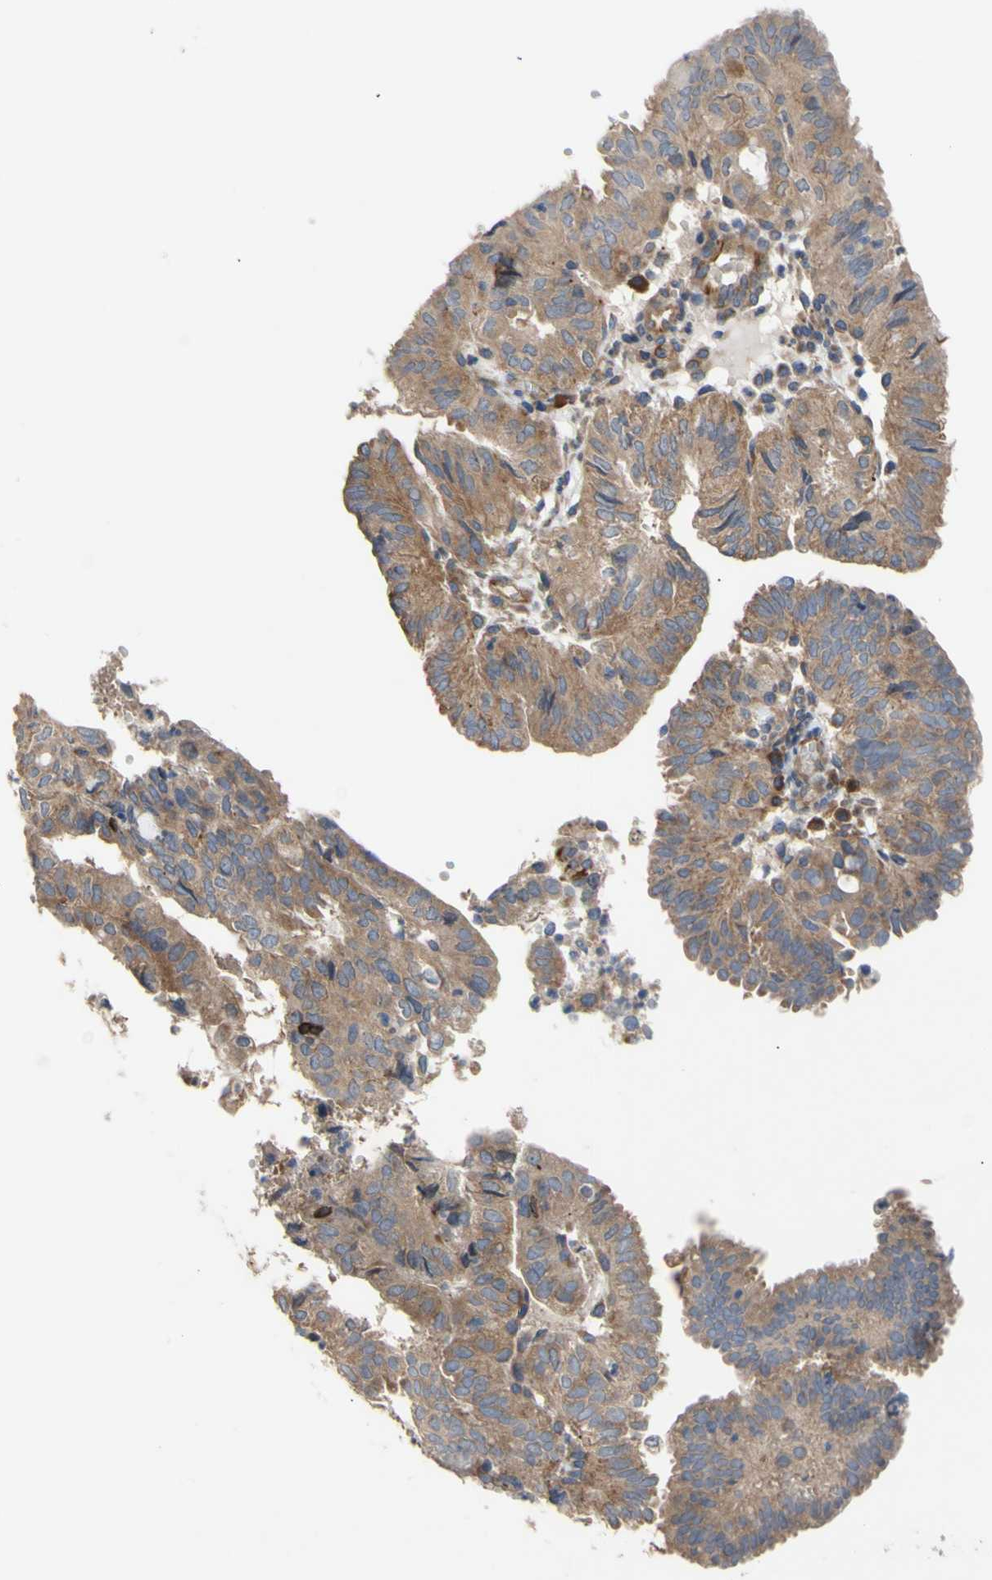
{"staining": {"intensity": "moderate", "quantity": ">75%", "location": "cytoplasmic/membranous"}, "tissue": "endometrial cancer", "cell_type": "Tumor cells", "image_type": "cancer", "snomed": [{"axis": "morphology", "description": "Adenocarcinoma, NOS"}, {"axis": "topography", "description": "Uterus"}], "caption": "Human adenocarcinoma (endometrial) stained with a protein marker exhibits moderate staining in tumor cells.", "gene": "EIF2S3", "patient": {"sex": "female", "age": 60}}